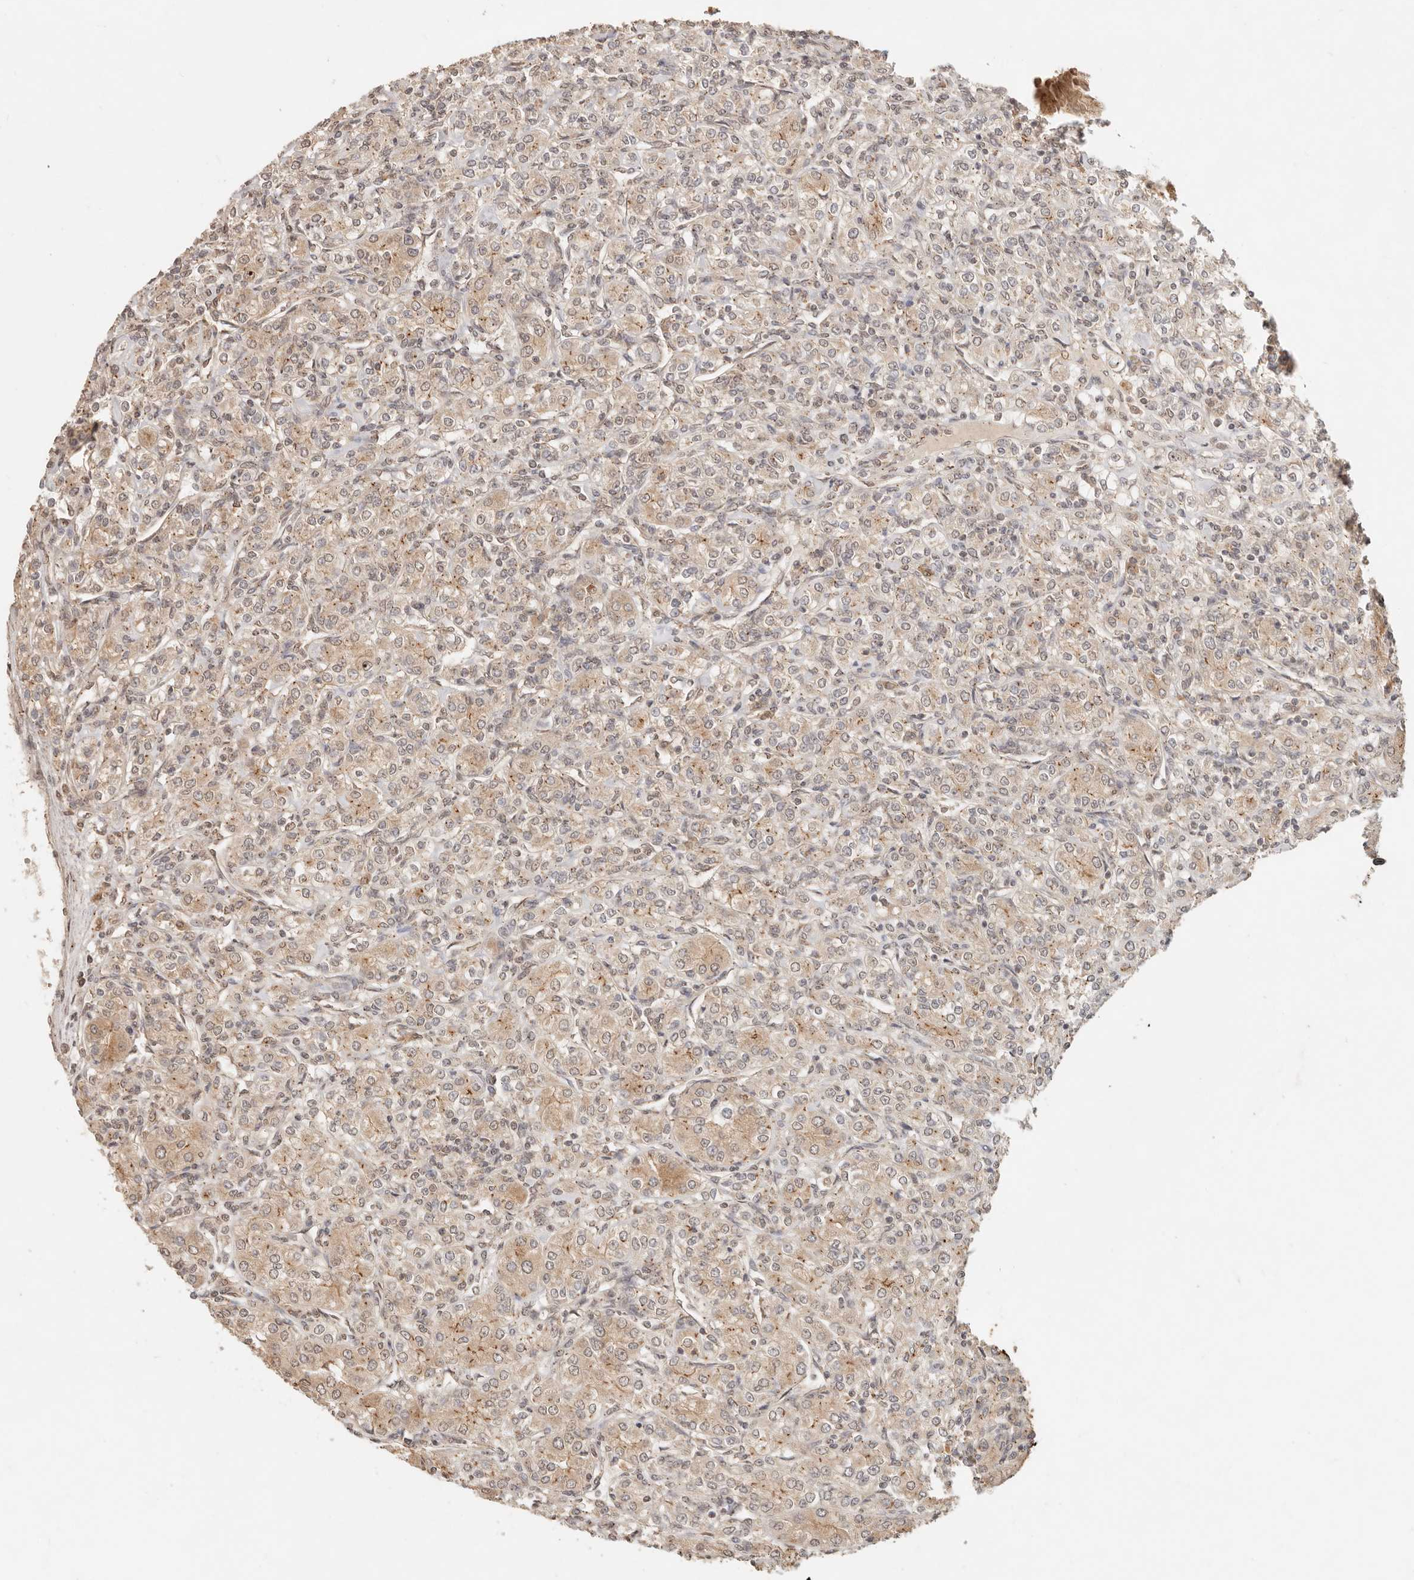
{"staining": {"intensity": "weak", "quantity": "25%-75%", "location": "cytoplasmic/membranous"}, "tissue": "renal cancer", "cell_type": "Tumor cells", "image_type": "cancer", "snomed": [{"axis": "morphology", "description": "Adenocarcinoma, NOS"}, {"axis": "topography", "description": "Kidney"}], "caption": "Immunohistochemistry (DAB) staining of human renal adenocarcinoma displays weak cytoplasmic/membranous protein expression in approximately 25%-75% of tumor cells. The staining is performed using DAB brown chromogen to label protein expression. The nuclei are counter-stained blue using hematoxylin.", "gene": "LMO4", "patient": {"sex": "male", "age": 77}}